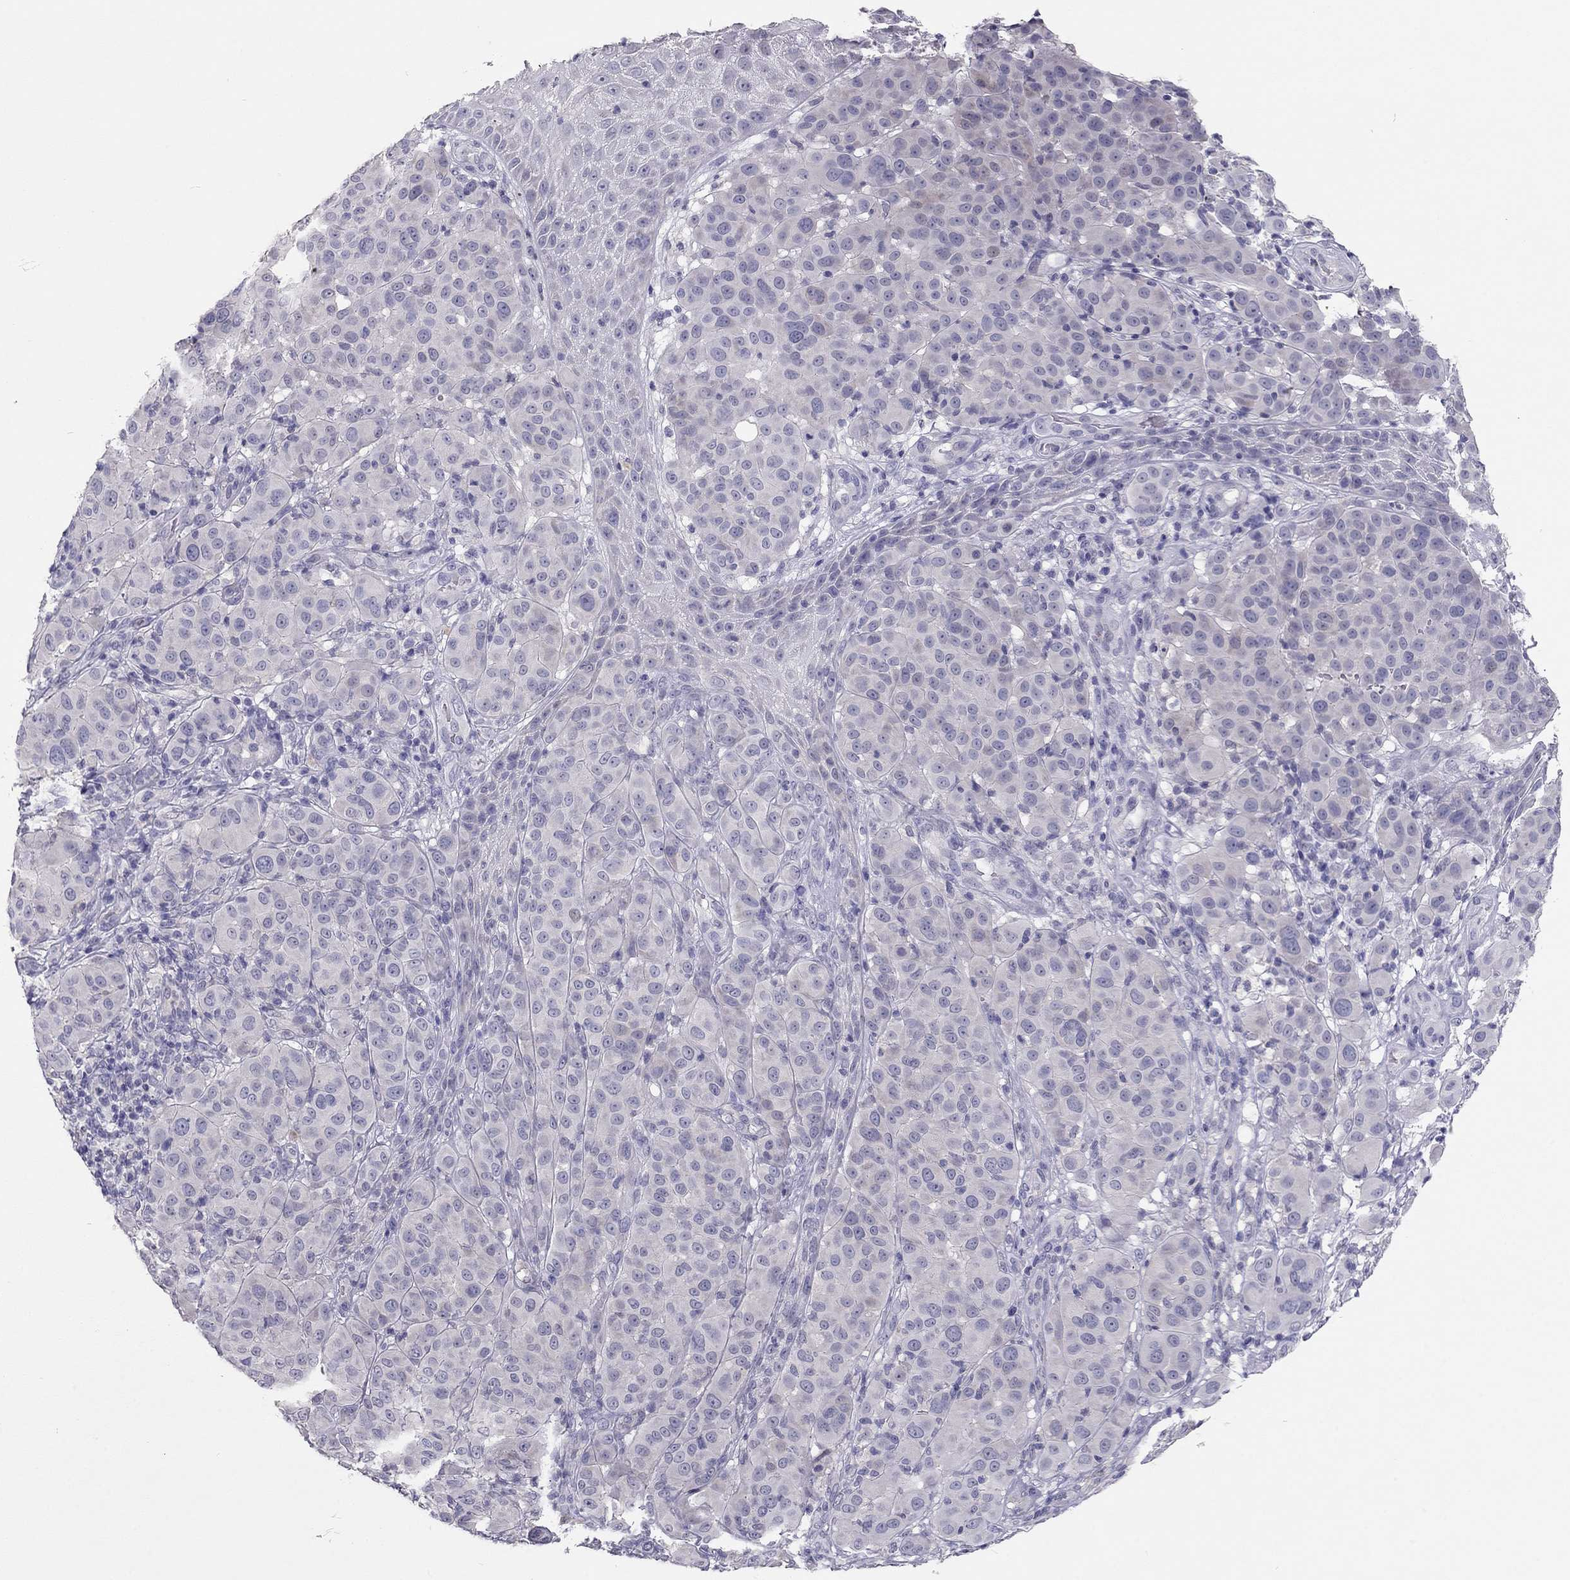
{"staining": {"intensity": "negative", "quantity": "none", "location": "none"}, "tissue": "melanoma", "cell_type": "Tumor cells", "image_type": "cancer", "snomed": [{"axis": "morphology", "description": "Malignant melanoma, NOS"}, {"axis": "topography", "description": "Skin"}], "caption": "High magnification brightfield microscopy of melanoma stained with DAB (brown) and counterstained with hematoxylin (blue): tumor cells show no significant staining.", "gene": "SCARB1", "patient": {"sex": "female", "age": 87}}